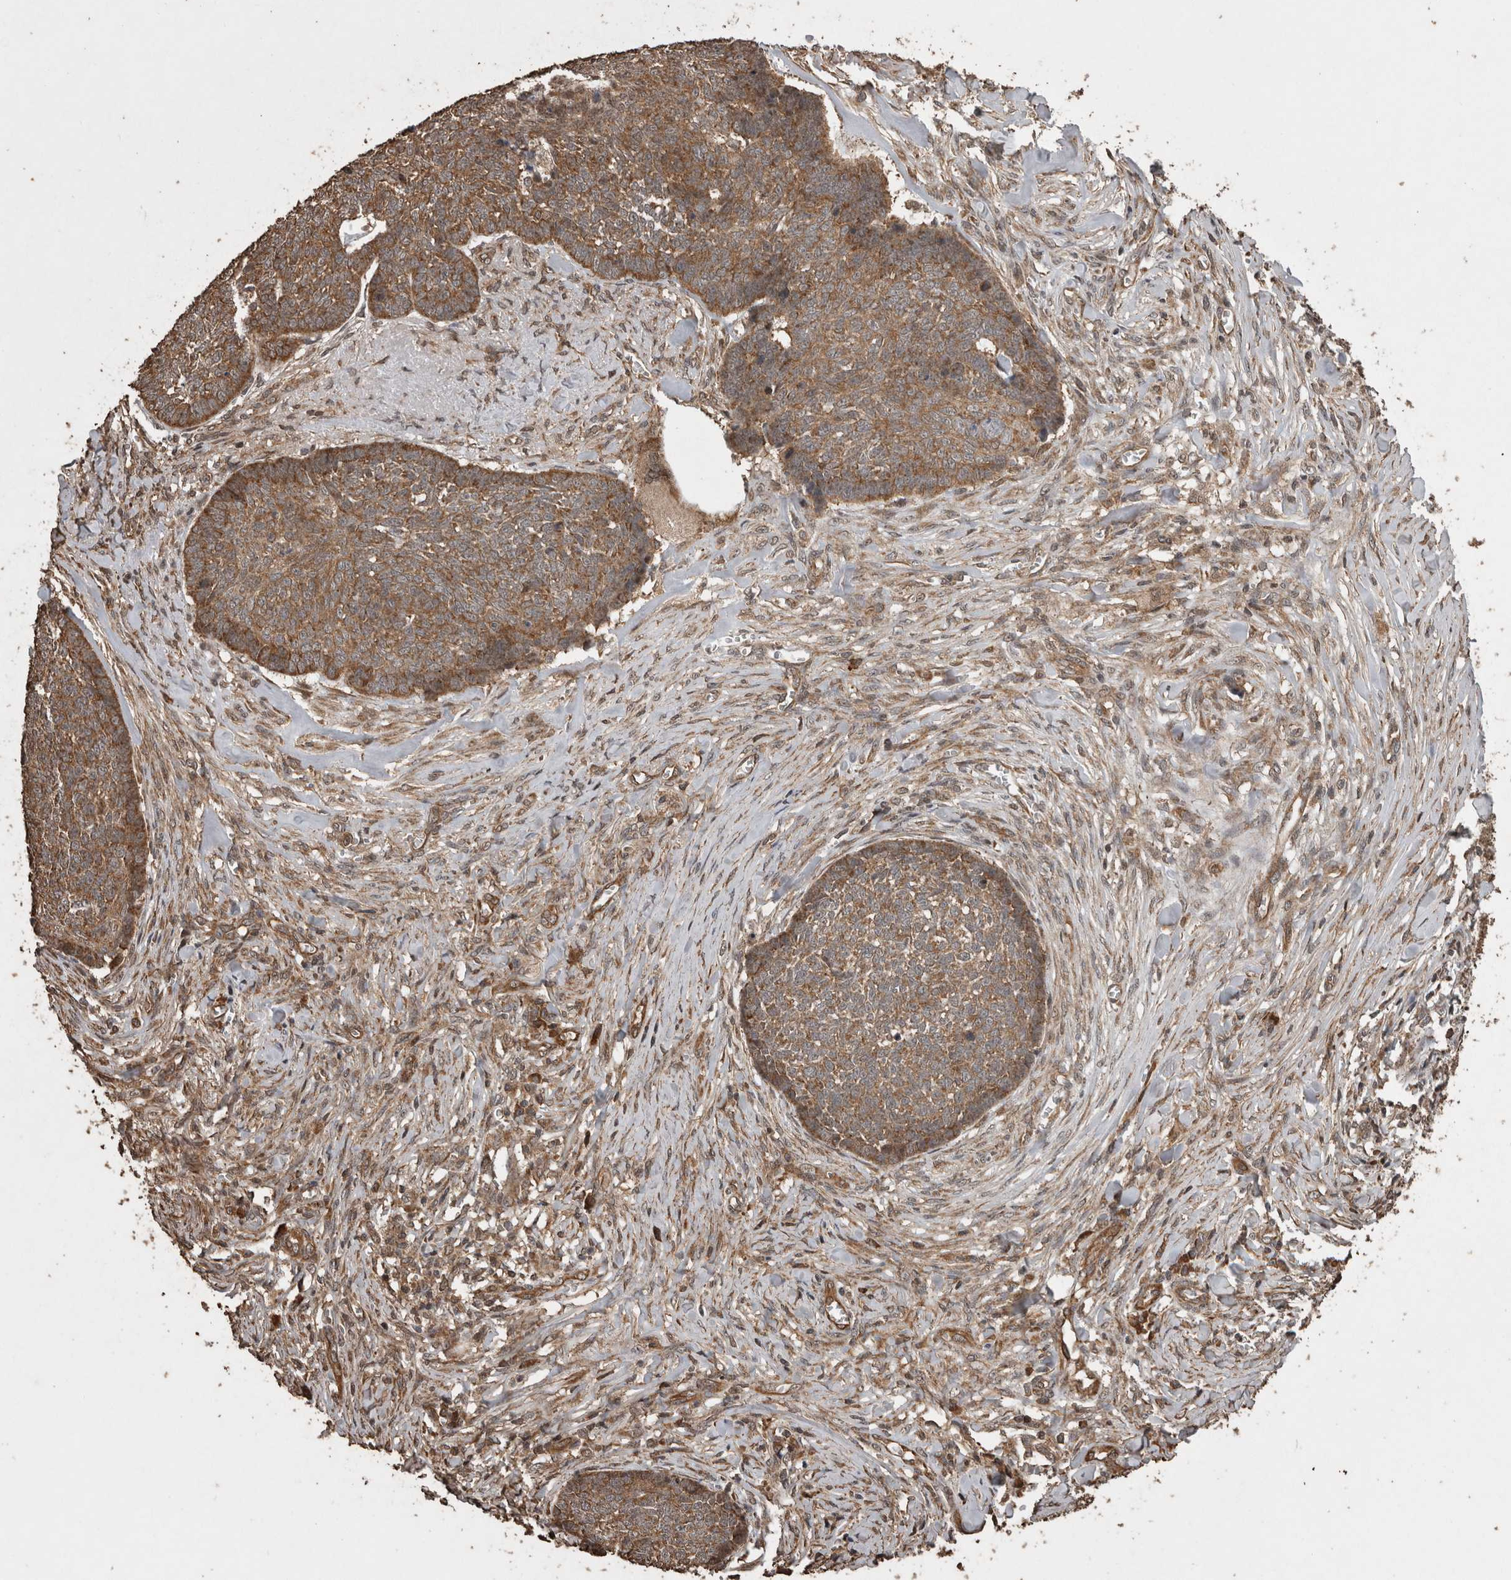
{"staining": {"intensity": "moderate", "quantity": ">75%", "location": "cytoplasmic/membranous"}, "tissue": "skin cancer", "cell_type": "Tumor cells", "image_type": "cancer", "snomed": [{"axis": "morphology", "description": "Basal cell carcinoma"}, {"axis": "topography", "description": "Skin"}], "caption": "Moderate cytoplasmic/membranous expression for a protein is present in approximately >75% of tumor cells of basal cell carcinoma (skin) using immunohistochemistry (IHC).", "gene": "PINK1", "patient": {"sex": "male", "age": 84}}